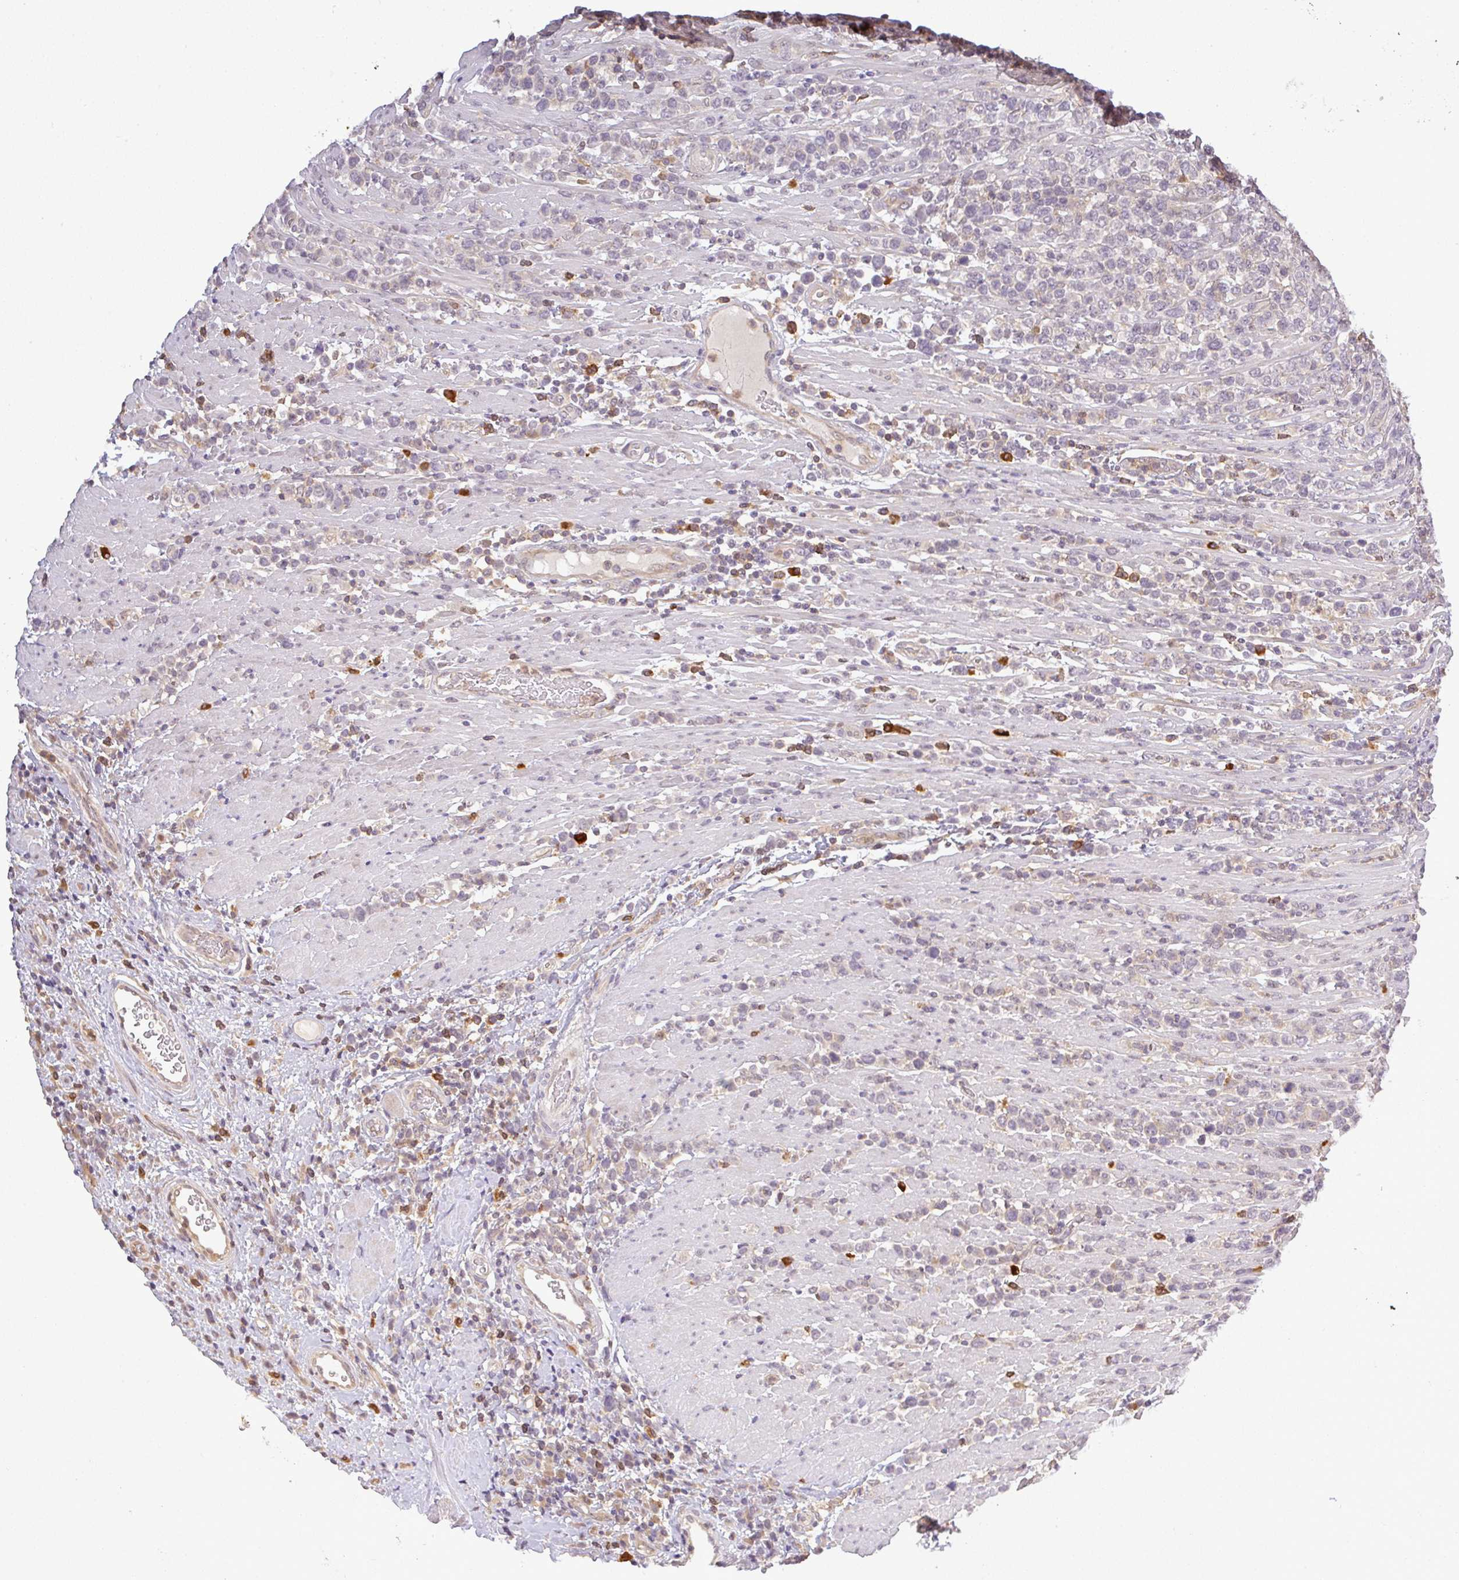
{"staining": {"intensity": "negative", "quantity": "none", "location": "none"}, "tissue": "lymphoma", "cell_type": "Tumor cells", "image_type": "cancer", "snomed": [{"axis": "morphology", "description": "Malignant lymphoma, non-Hodgkin's type, High grade"}, {"axis": "topography", "description": "Soft tissue"}], "caption": "DAB (3,3'-diaminobenzidine) immunohistochemical staining of high-grade malignant lymphoma, non-Hodgkin's type displays no significant staining in tumor cells.", "gene": "FAM153A", "patient": {"sex": "female", "age": 56}}